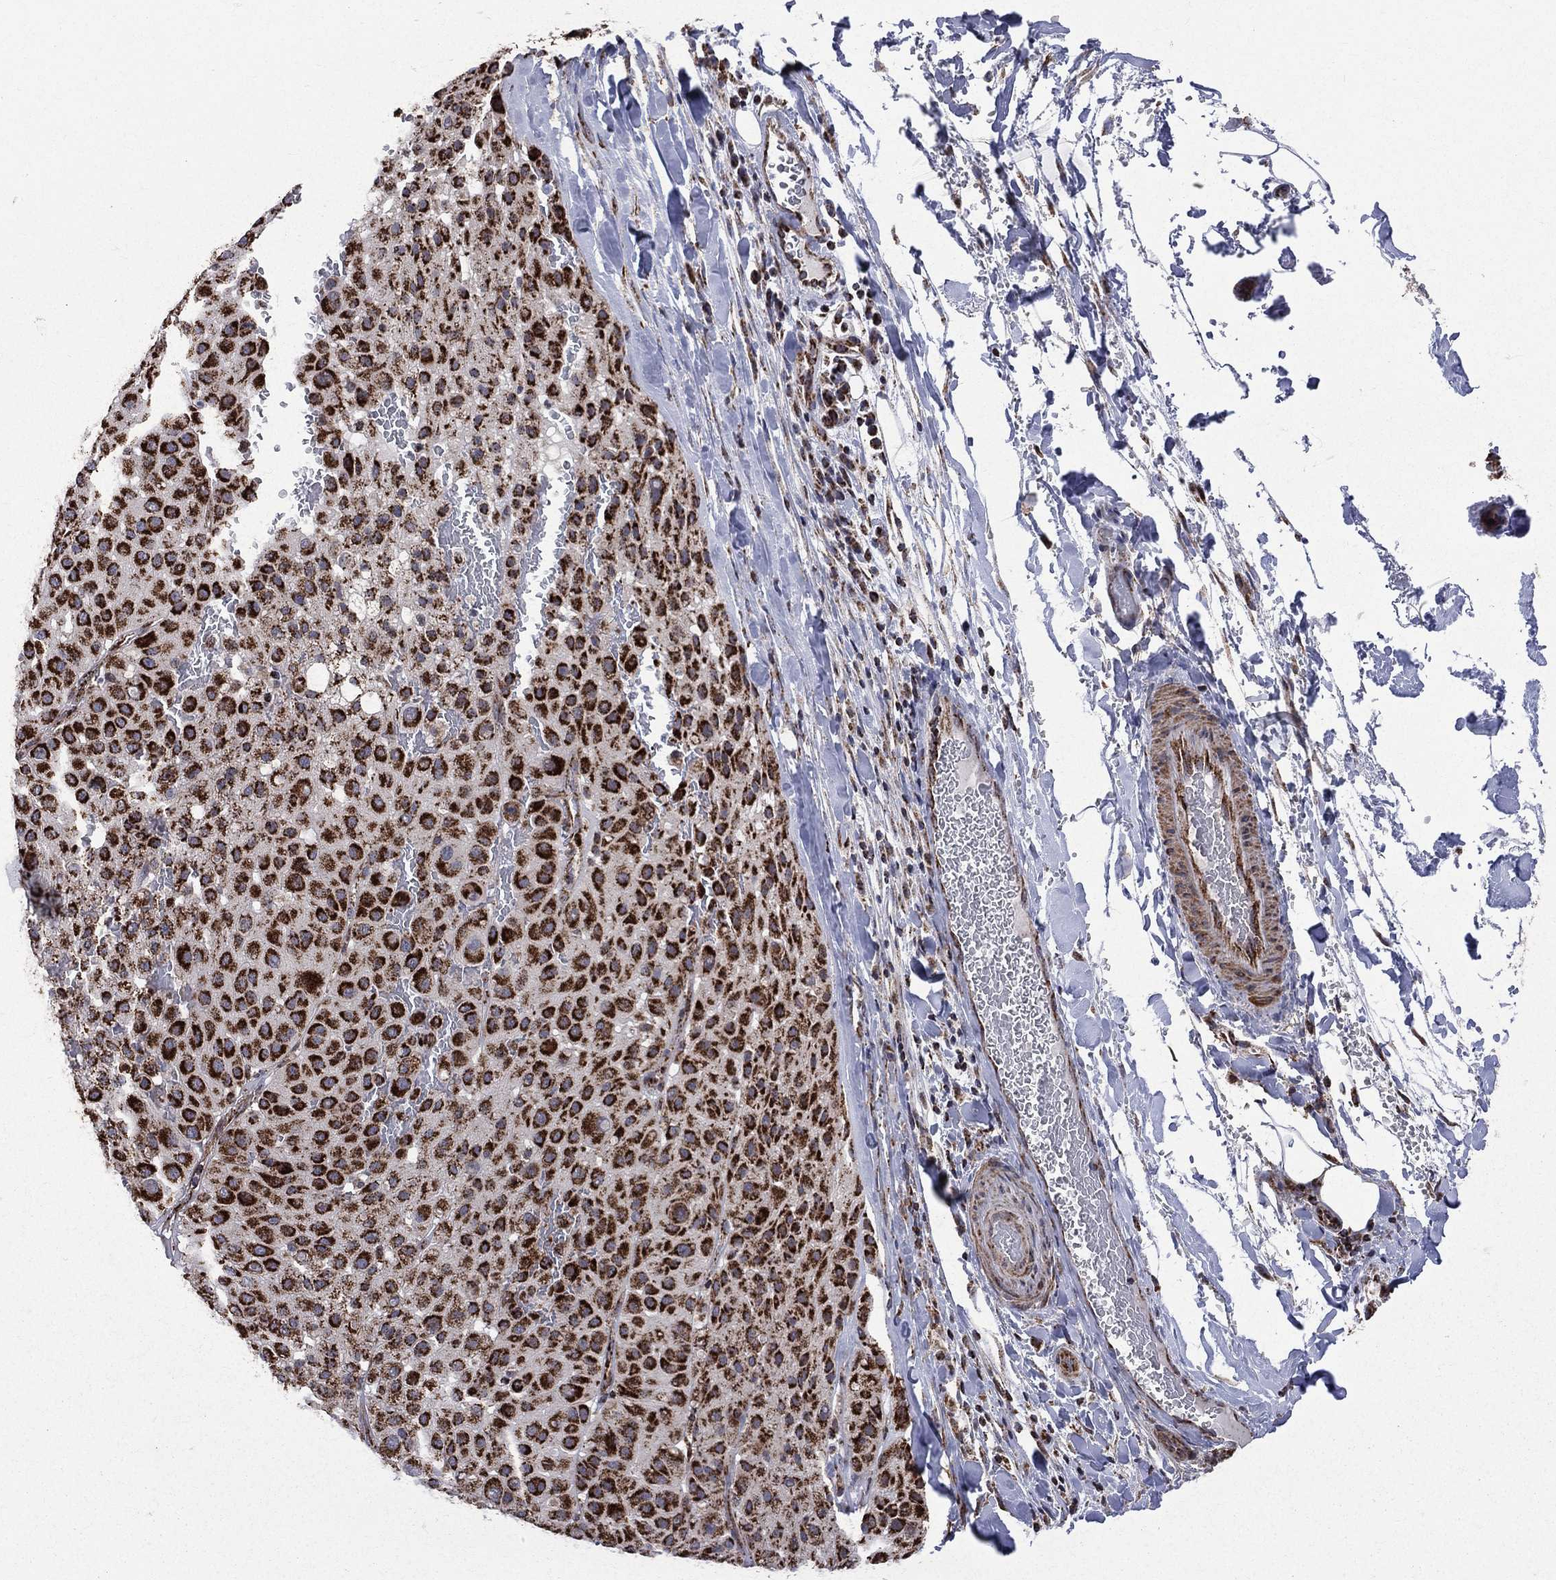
{"staining": {"intensity": "strong", "quantity": ">75%", "location": "cytoplasmic/membranous"}, "tissue": "melanoma", "cell_type": "Tumor cells", "image_type": "cancer", "snomed": [{"axis": "morphology", "description": "Malignant melanoma, Metastatic site"}, {"axis": "topography", "description": "Smooth muscle"}], "caption": "Malignant melanoma (metastatic site) tissue demonstrates strong cytoplasmic/membranous staining in approximately >75% of tumor cells, visualized by immunohistochemistry.", "gene": "GOT2", "patient": {"sex": "male", "age": 41}}